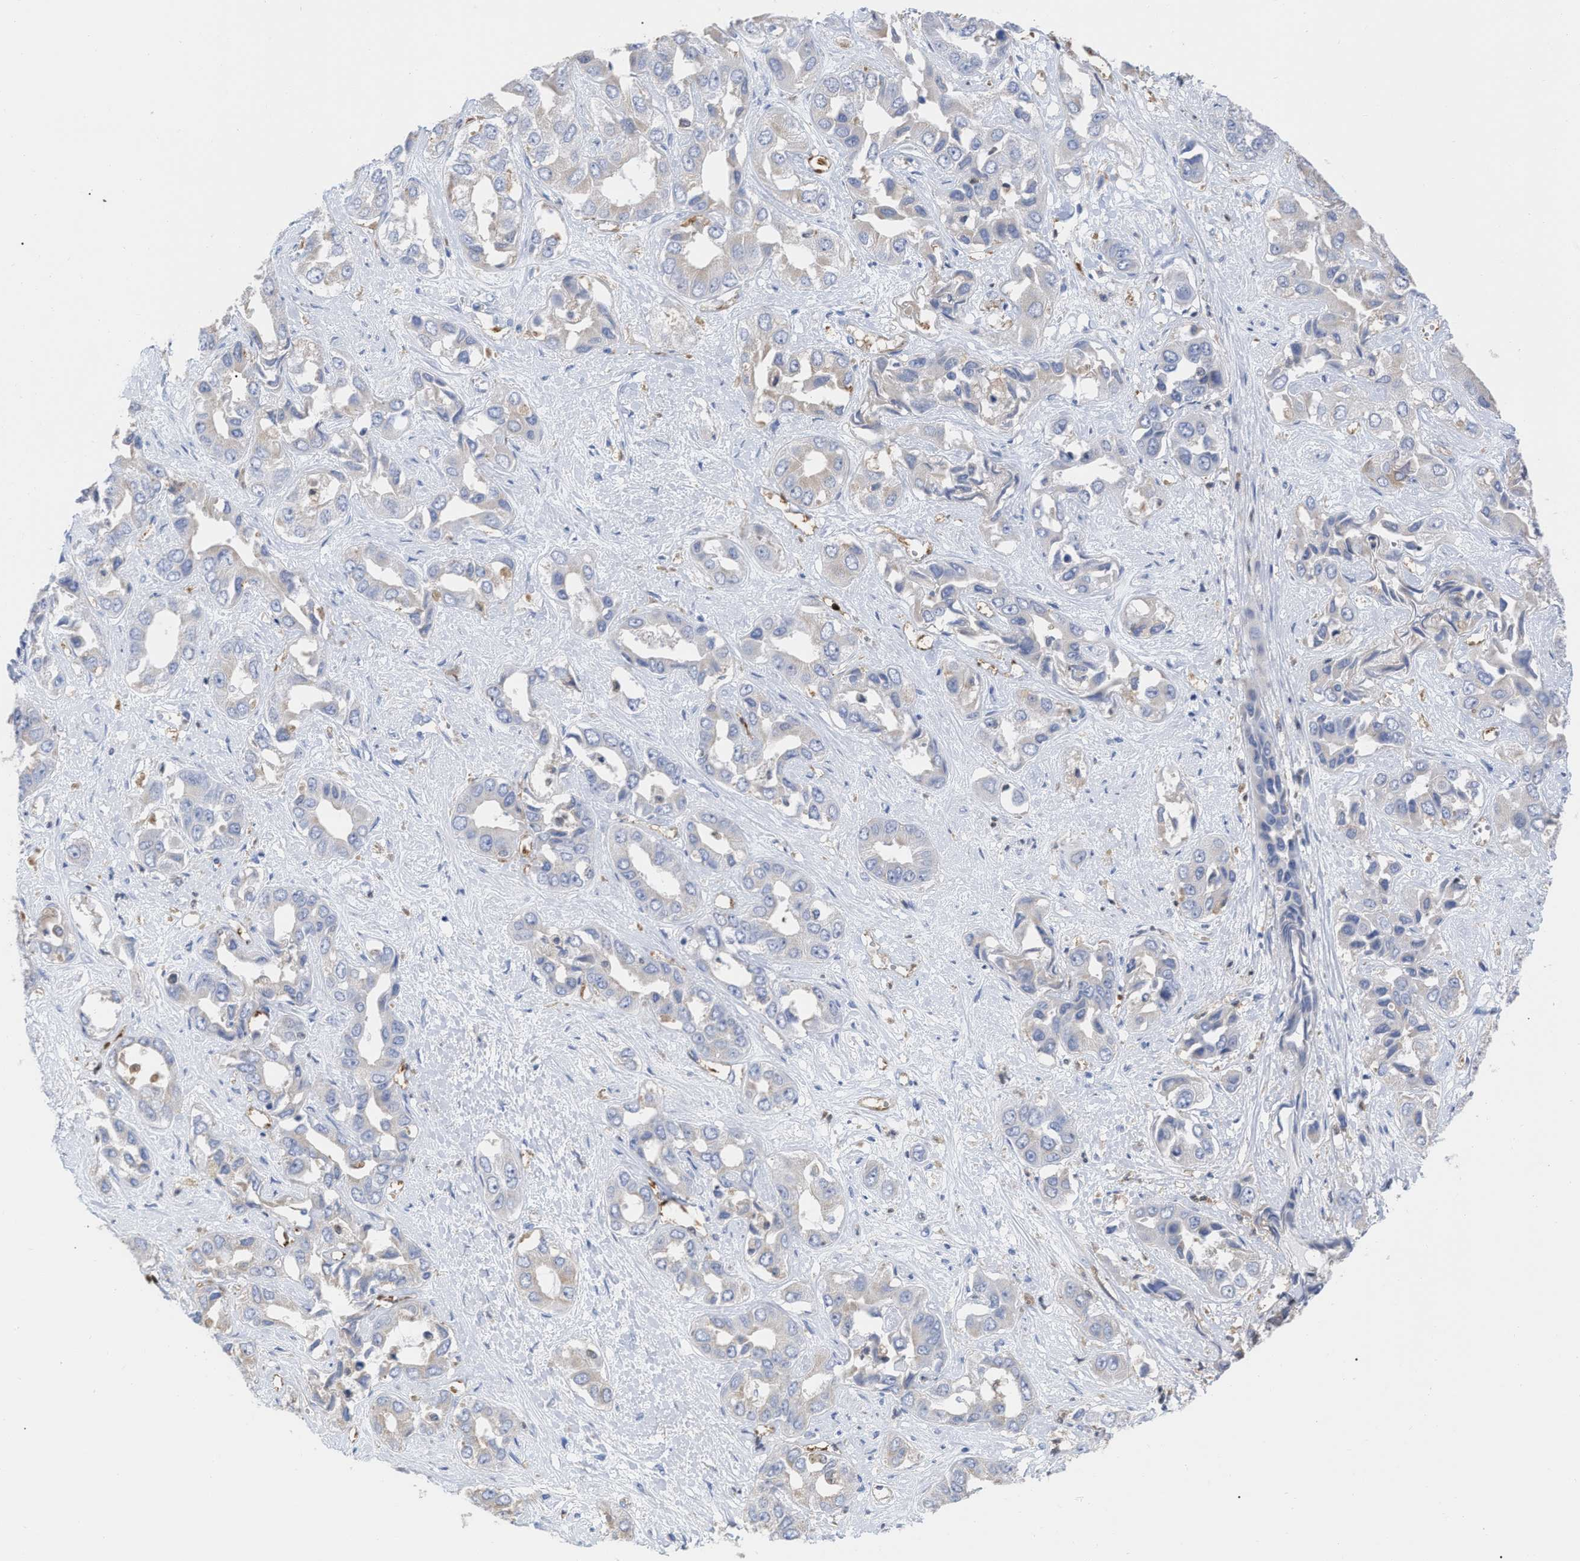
{"staining": {"intensity": "negative", "quantity": "none", "location": "none"}, "tissue": "liver cancer", "cell_type": "Tumor cells", "image_type": "cancer", "snomed": [{"axis": "morphology", "description": "Cholangiocarcinoma"}, {"axis": "topography", "description": "Liver"}], "caption": "Human liver cancer stained for a protein using IHC exhibits no positivity in tumor cells.", "gene": "GIMAP4", "patient": {"sex": "female", "age": 52}}